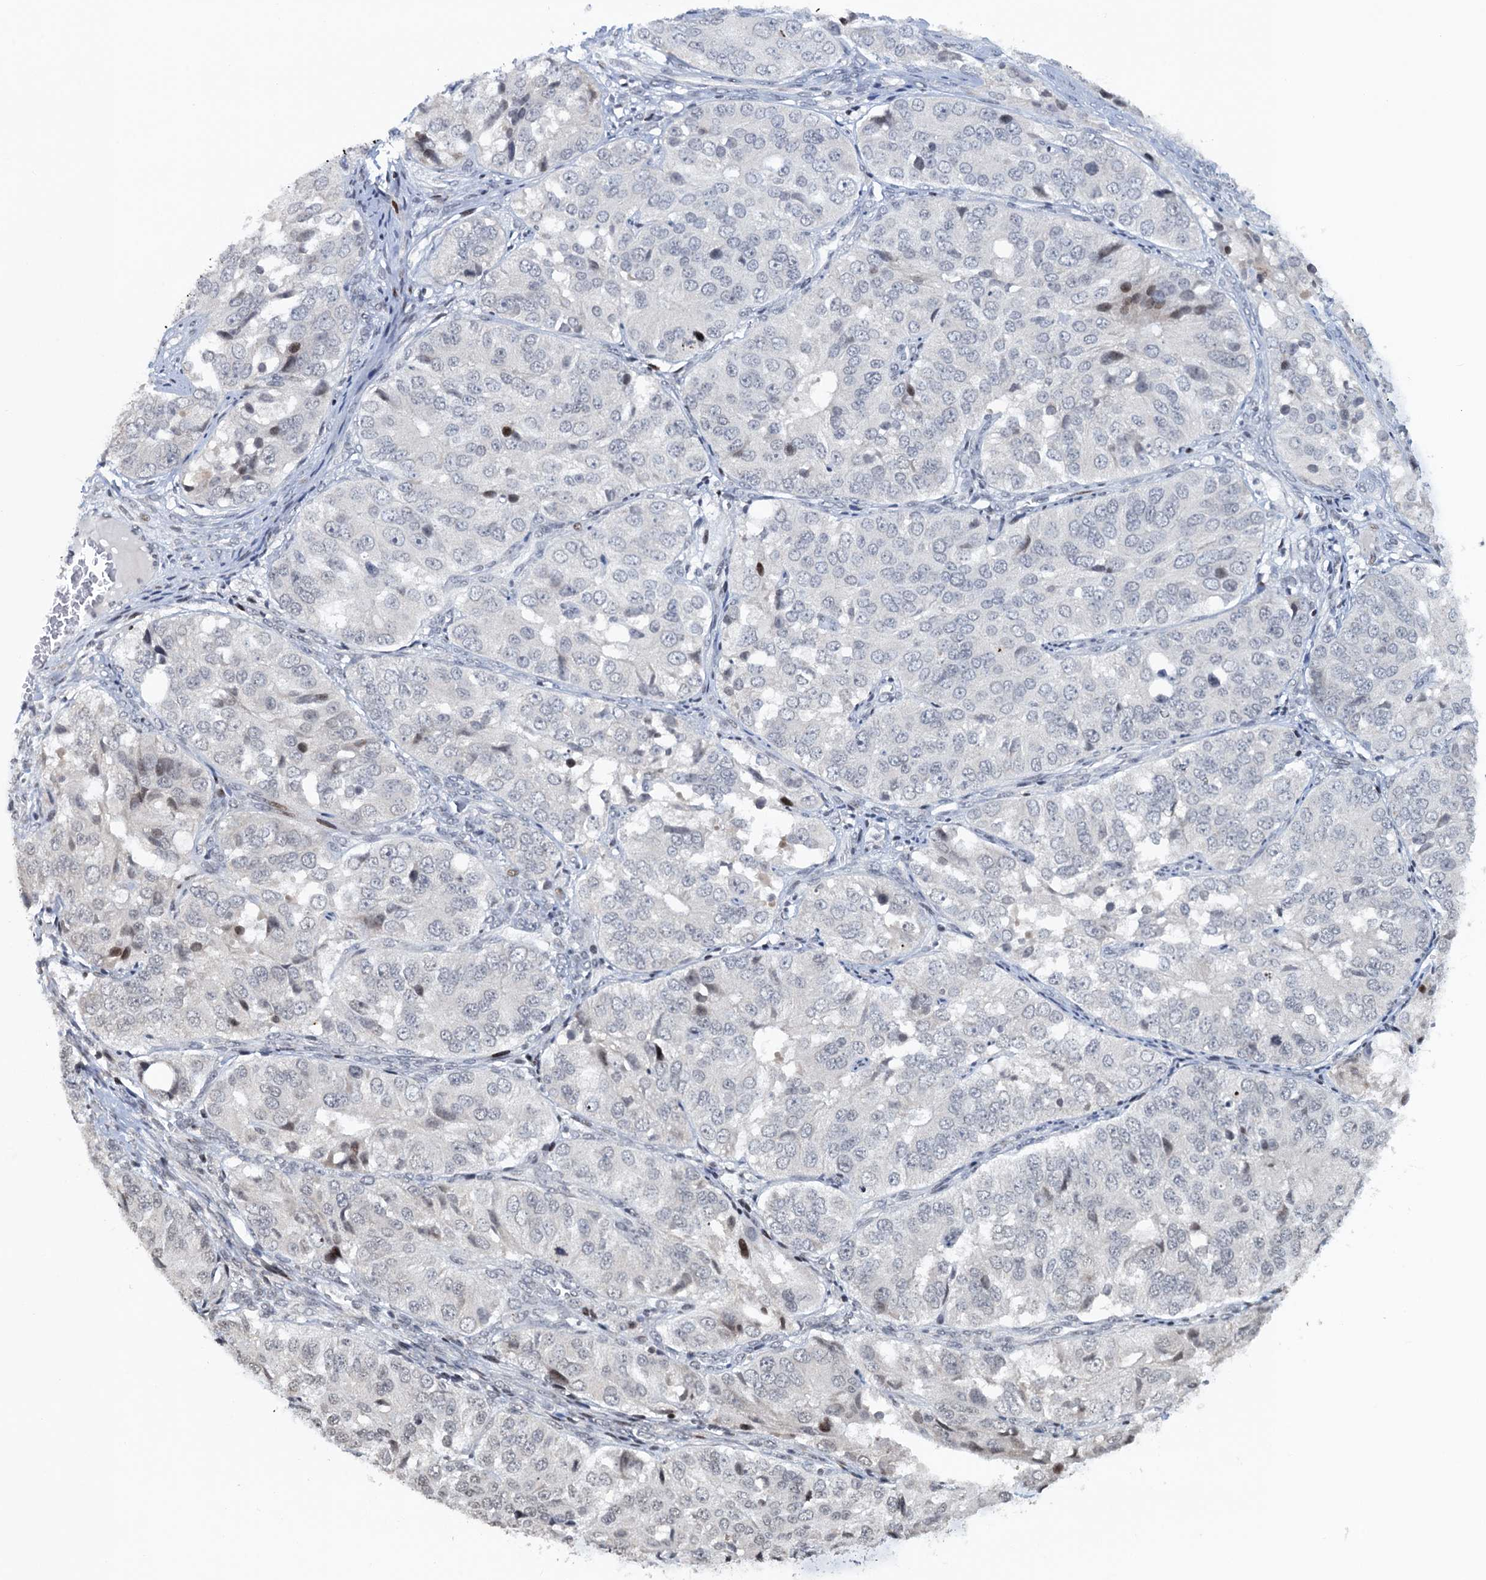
{"staining": {"intensity": "negative", "quantity": "none", "location": "none"}, "tissue": "ovarian cancer", "cell_type": "Tumor cells", "image_type": "cancer", "snomed": [{"axis": "morphology", "description": "Carcinoma, endometroid"}, {"axis": "topography", "description": "Ovary"}], "caption": "Tumor cells show no significant staining in endometroid carcinoma (ovarian).", "gene": "FYB1", "patient": {"sex": "female", "age": 51}}